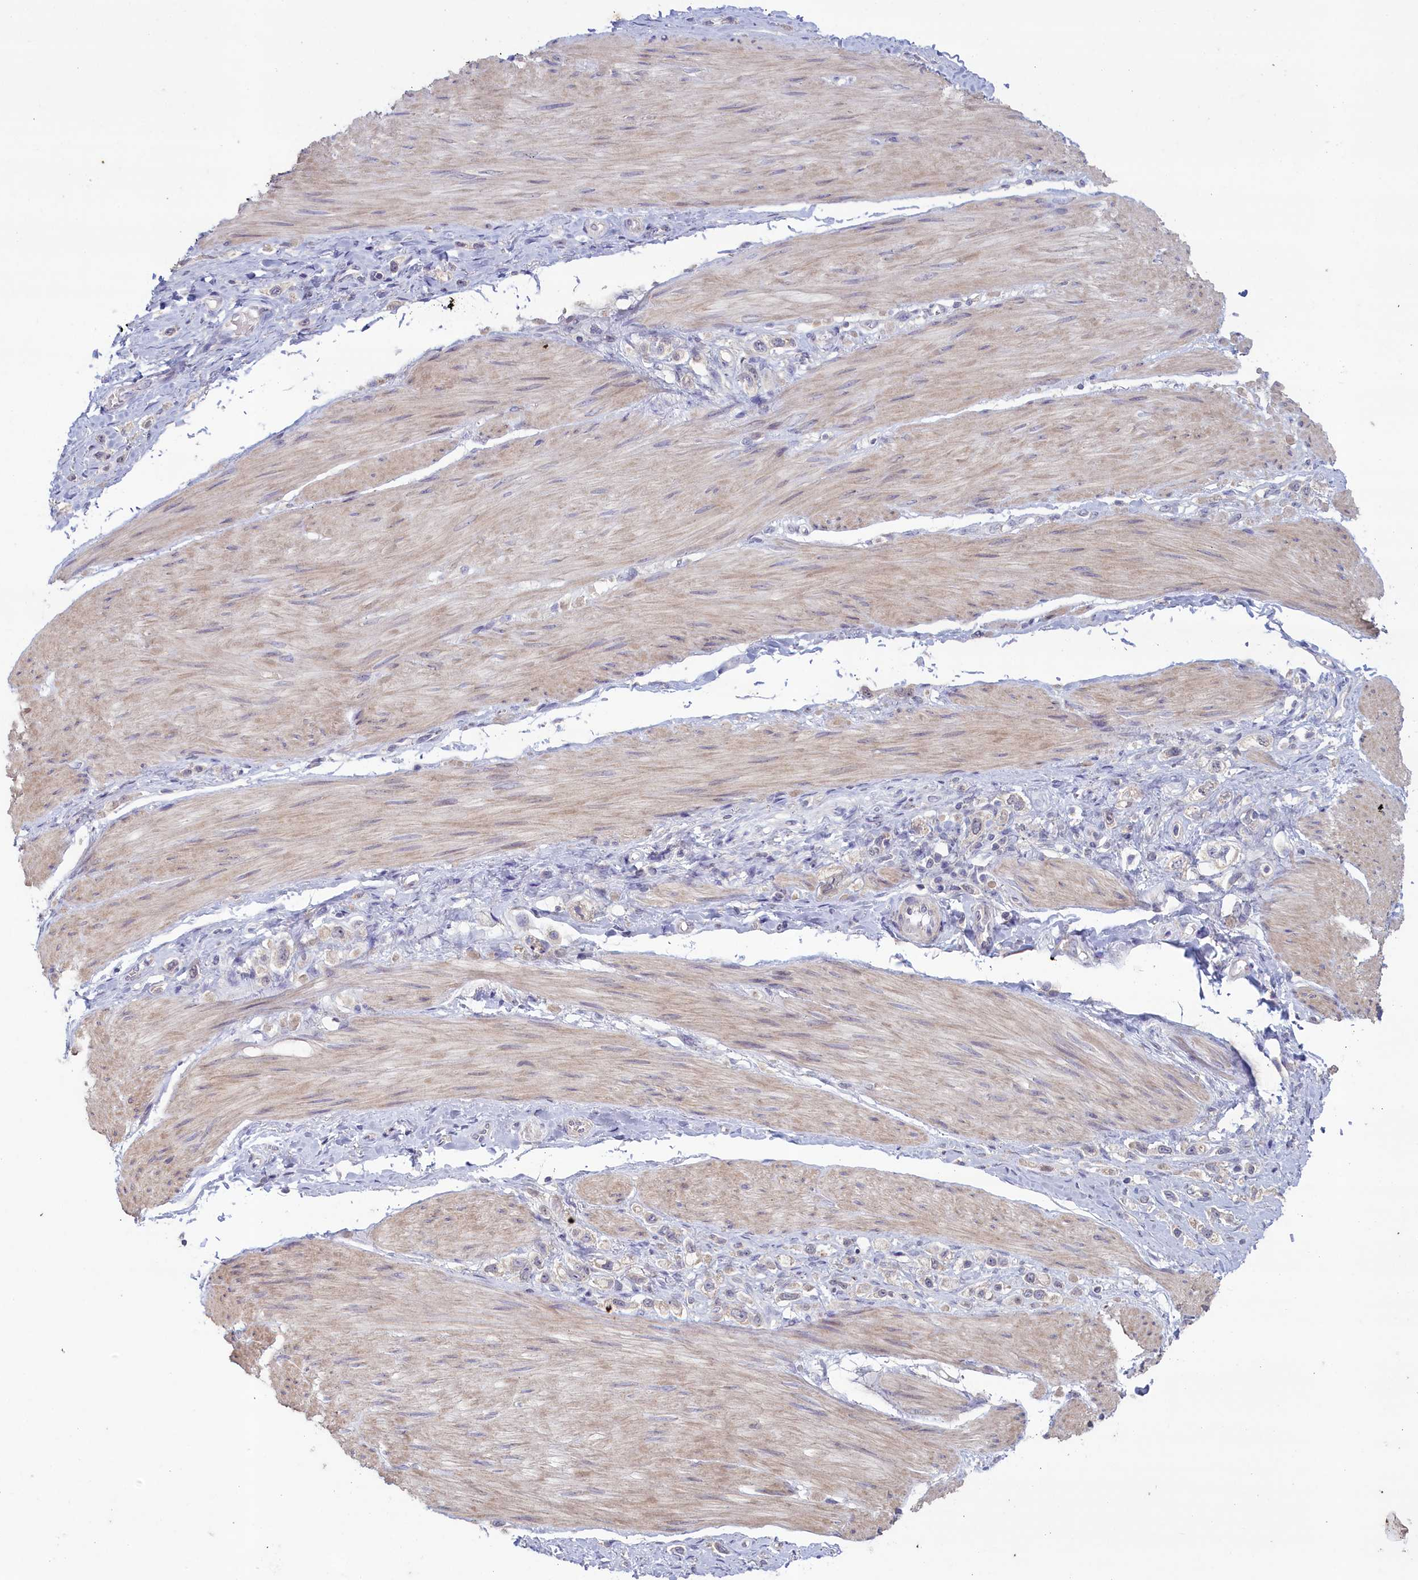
{"staining": {"intensity": "negative", "quantity": "none", "location": "none"}, "tissue": "stomach cancer", "cell_type": "Tumor cells", "image_type": "cancer", "snomed": [{"axis": "morphology", "description": "Adenocarcinoma, NOS"}, {"axis": "topography", "description": "Stomach"}], "caption": "Immunohistochemistry (IHC) of stomach adenocarcinoma exhibits no expression in tumor cells.", "gene": "ATF7IP2", "patient": {"sex": "female", "age": 65}}